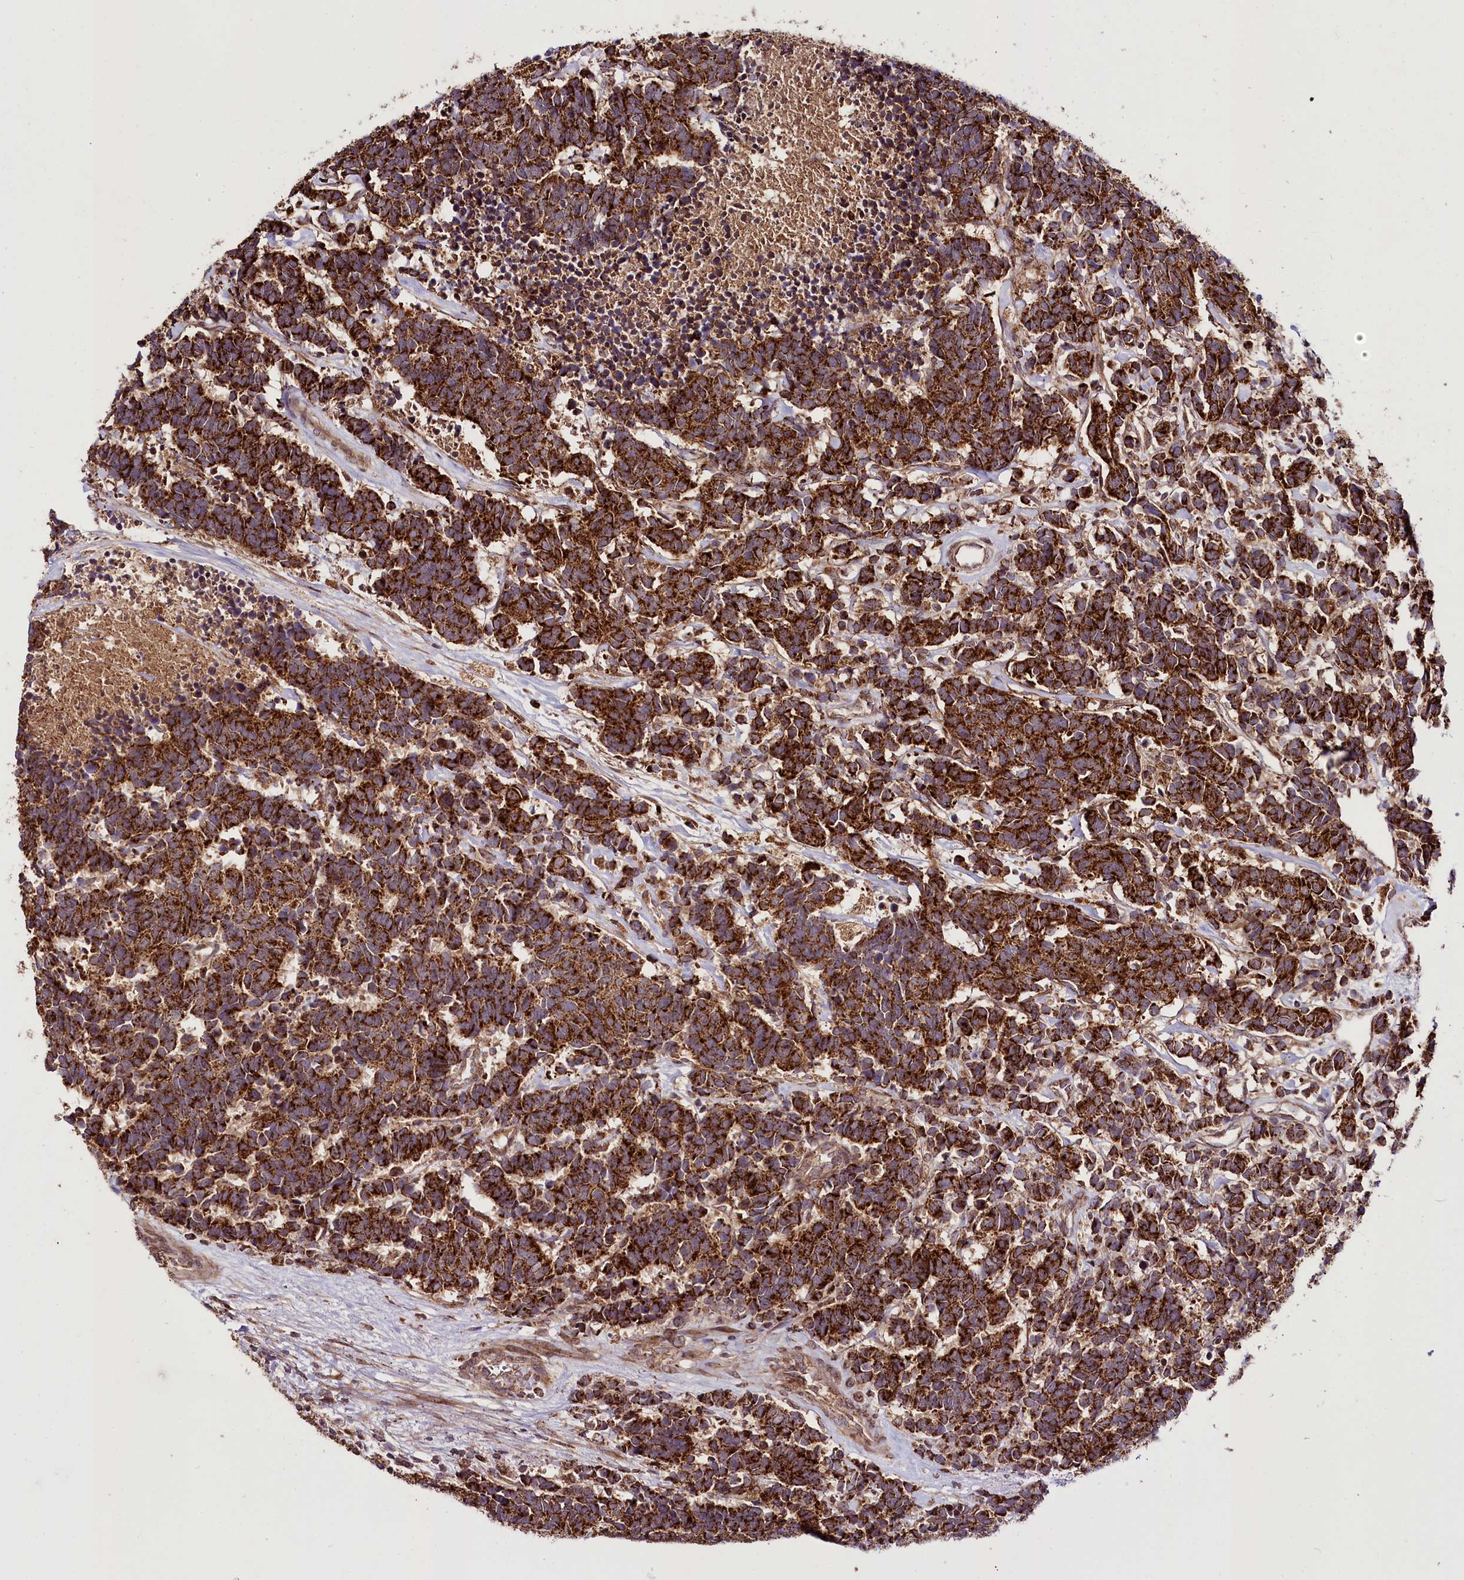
{"staining": {"intensity": "strong", "quantity": ">75%", "location": "cytoplasmic/membranous"}, "tissue": "carcinoid", "cell_type": "Tumor cells", "image_type": "cancer", "snomed": [{"axis": "morphology", "description": "Carcinoma, NOS"}, {"axis": "morphology", "description": "Carcinoid, malignant, NOS"}, {"axis": "topography", "description": "Urinary bladder"}], "caption": "Carcinoid (malignant) stained with a protein marker displays strong staining in tumor cells.", "gene": "RAB7A", "patient": {"sex": "male", "age": 57}}